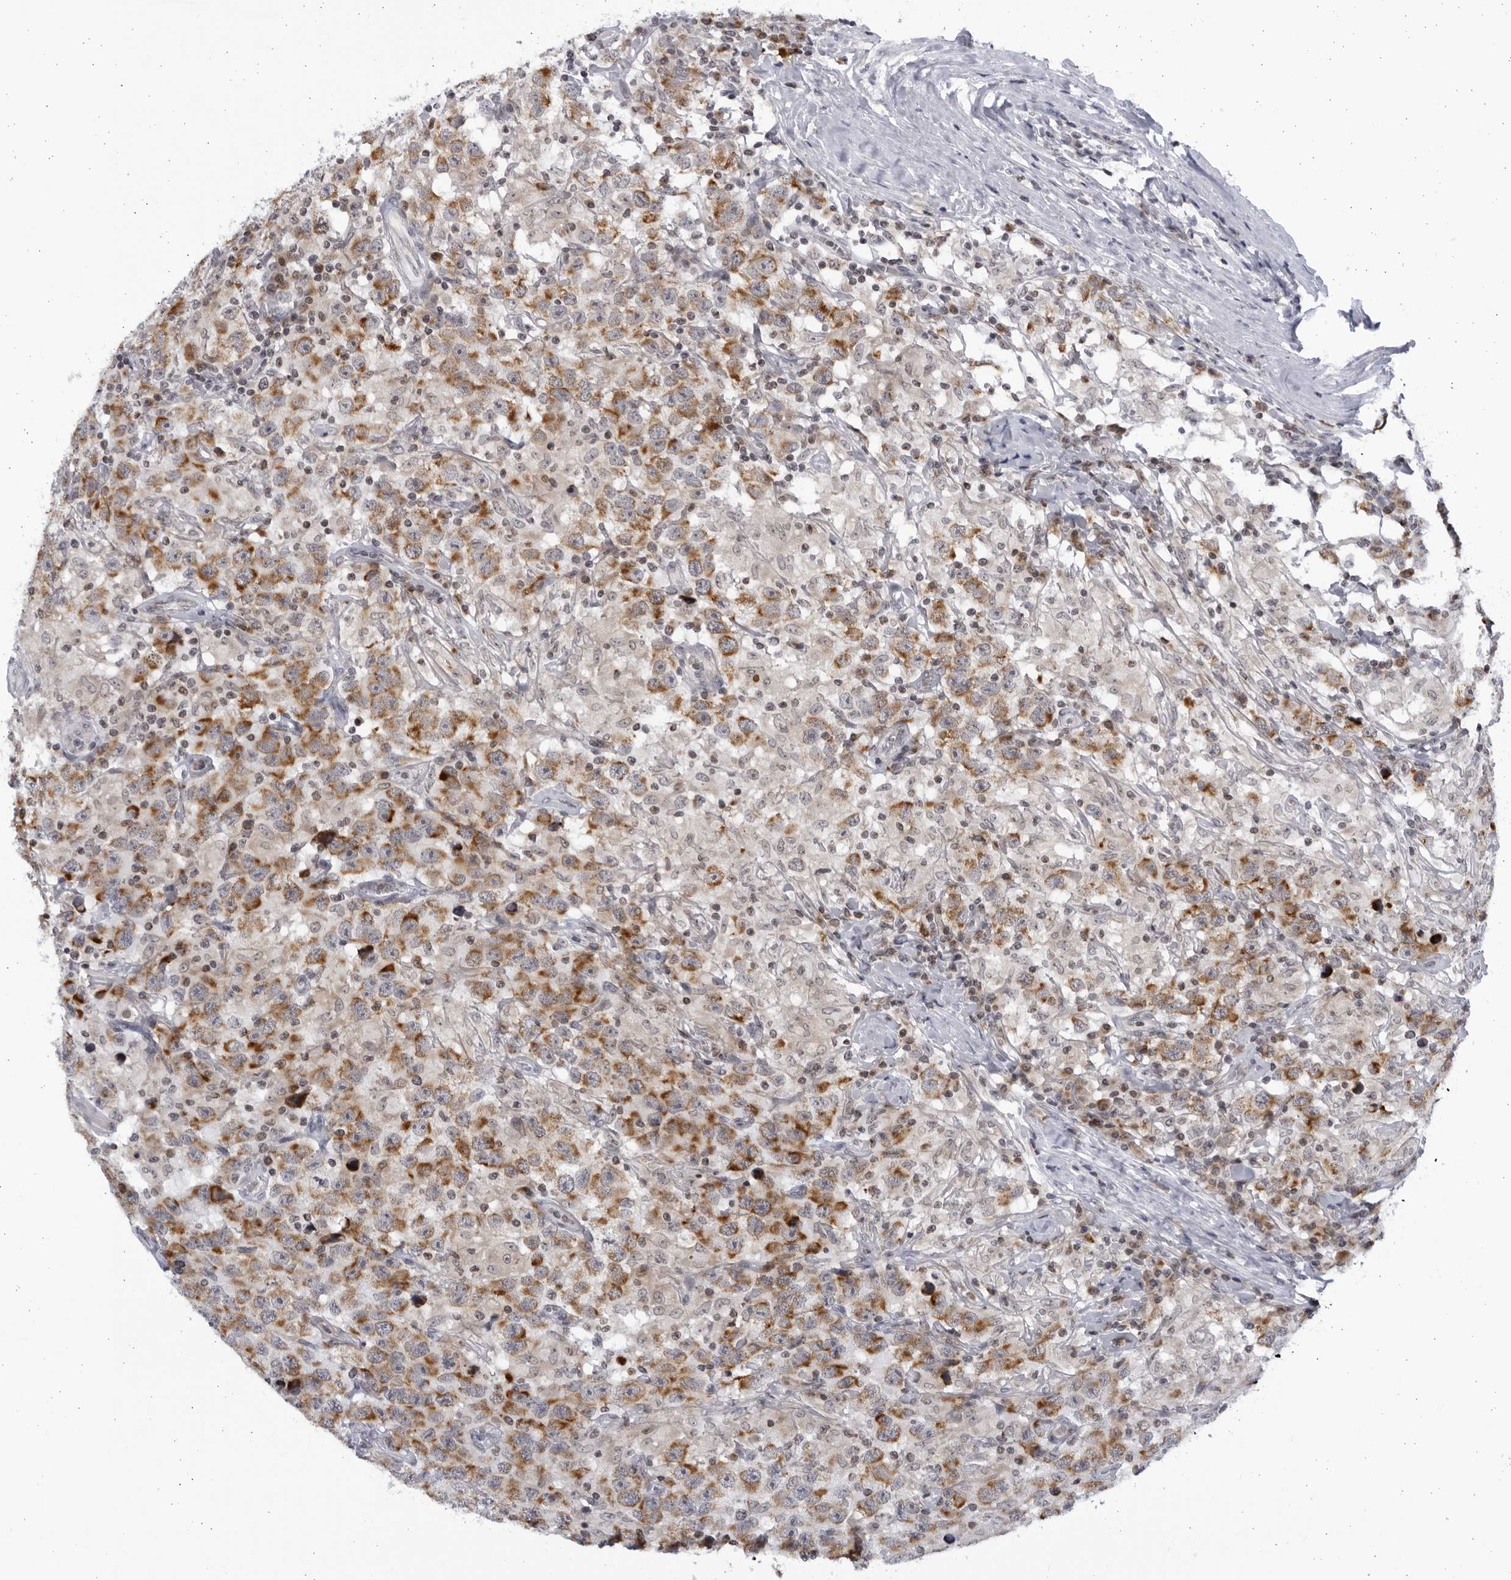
{"staining": {"intensity": "moderate", "quantity": ">75%", "location": "cytoplasmic/membranous"}, "tissue": "testis cancer", "cell_type": "Tumor cells", "image_type": "cancer", "snomed": [{"axis": "morphology", "description": "Seminoma, NOS"}, {"axis": "topography", "description": "Testis"}], "caption": "A high-resolution photomicrograph shows immunohistochemistry (IHC) staining of testis cancer, which displays moderate cytoplasmic/membranous positivity in approximately >75% of tumor cells. (Stains: DAB (3,3'-diaminobenzidine) in brown, nuclei in blue, Microscopy: brightfield microscopy at high magnification).", "gene": "SLC25A22", "patient": {"sex": "male", "age": 41}}